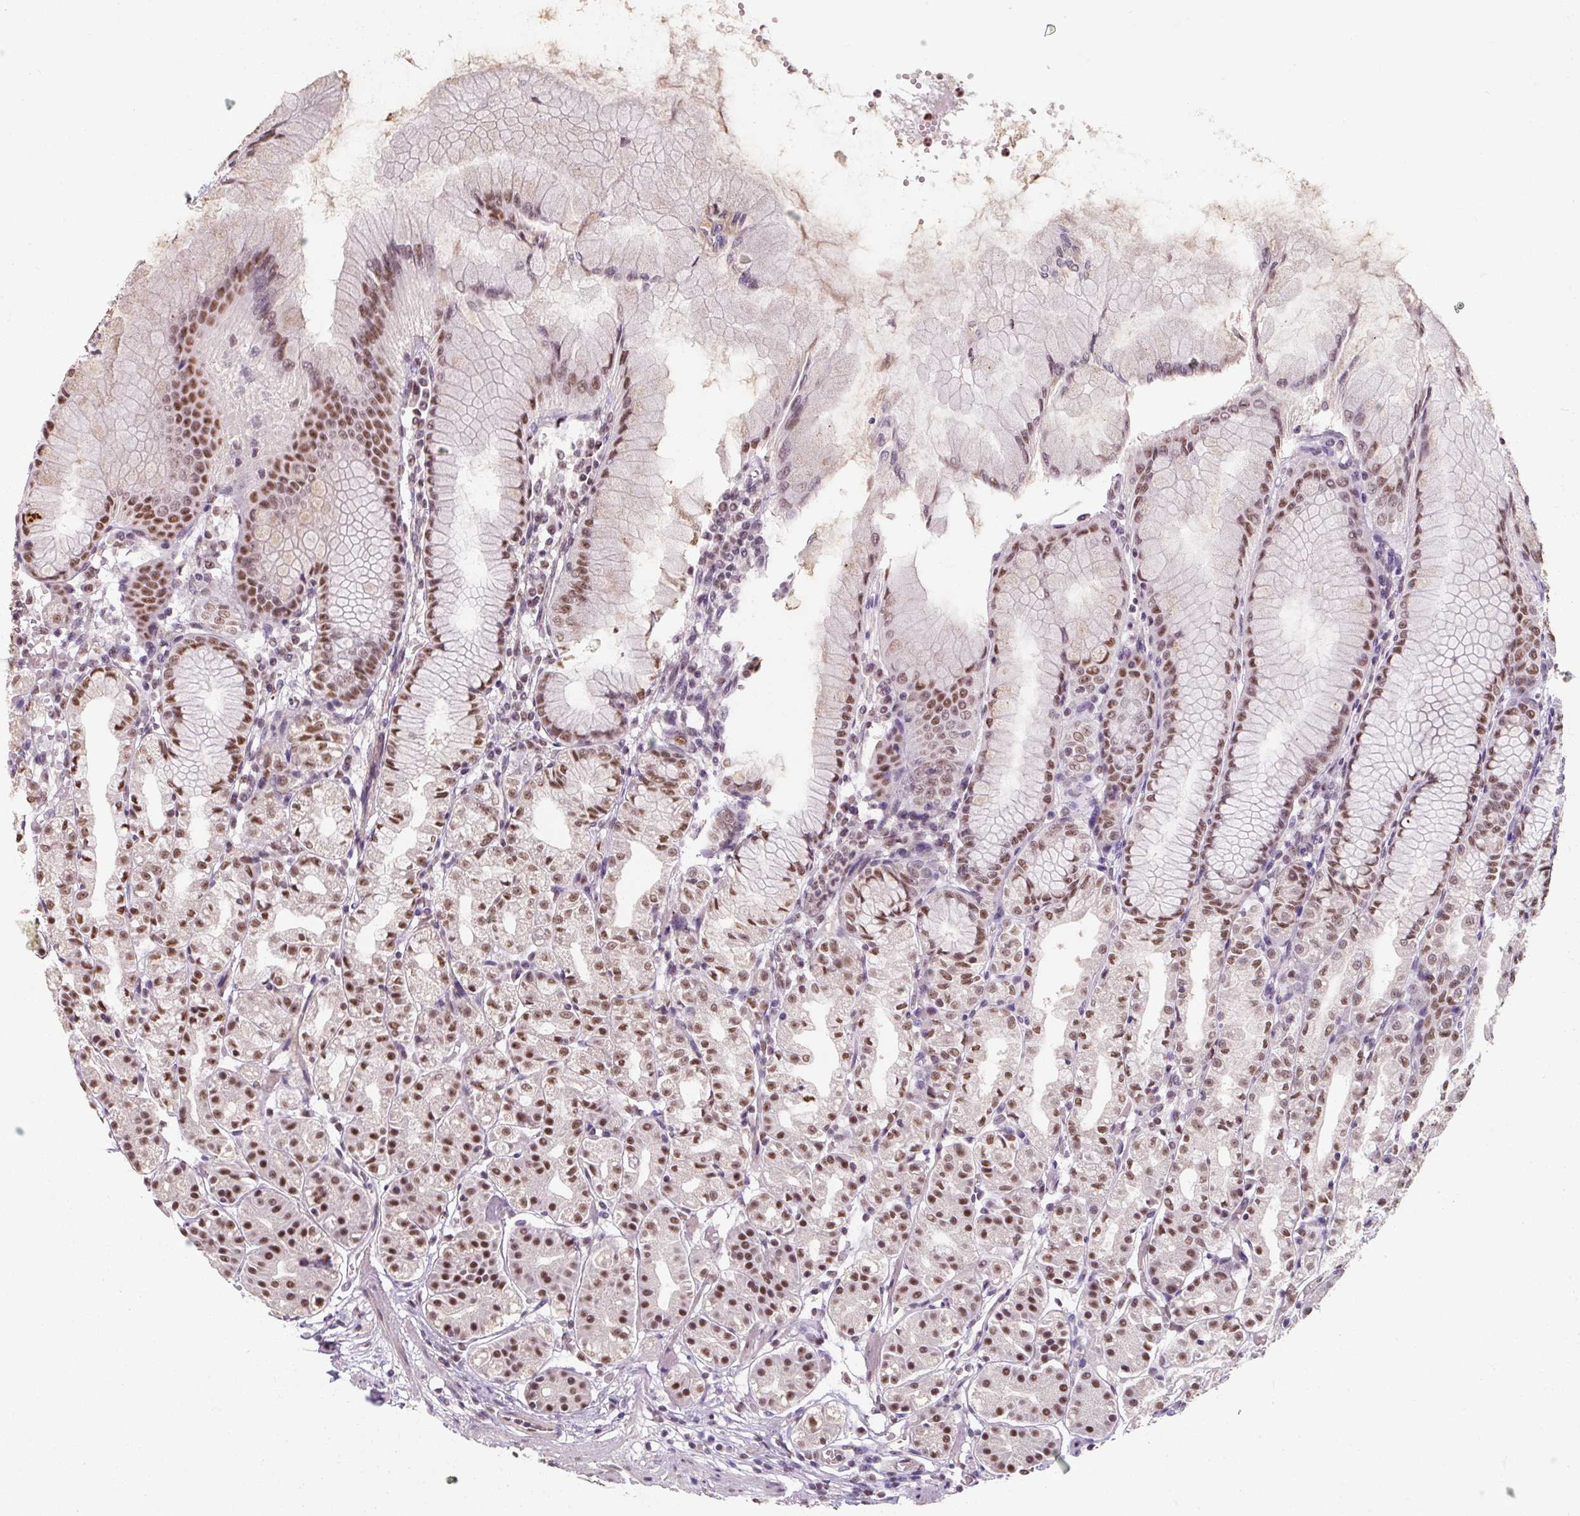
{"staining": {"intensity": "moderate", "quantity": "25%-75%", "location": "nuclear"}, "tissue": "stomach", "cell_type": "Glandular cells", "image_type": "normal", "snomed": [{"axis": "morphology", "description": "Normal tissue, NOS"}, {"axis": "topography", "description": "Stomach"}], "caption": "Protein expression by immunohistochemistry displays moderate nuclear expression in approximately 25%-75% of glandular cells in unremarkable stomach. Using DAB (brown) and hematoxylin (blue) stains, captured at high magnification using brightfield microscopy.", "gene": "ENSG00000291316", "patient": {"sex": "female", "age": 57}}